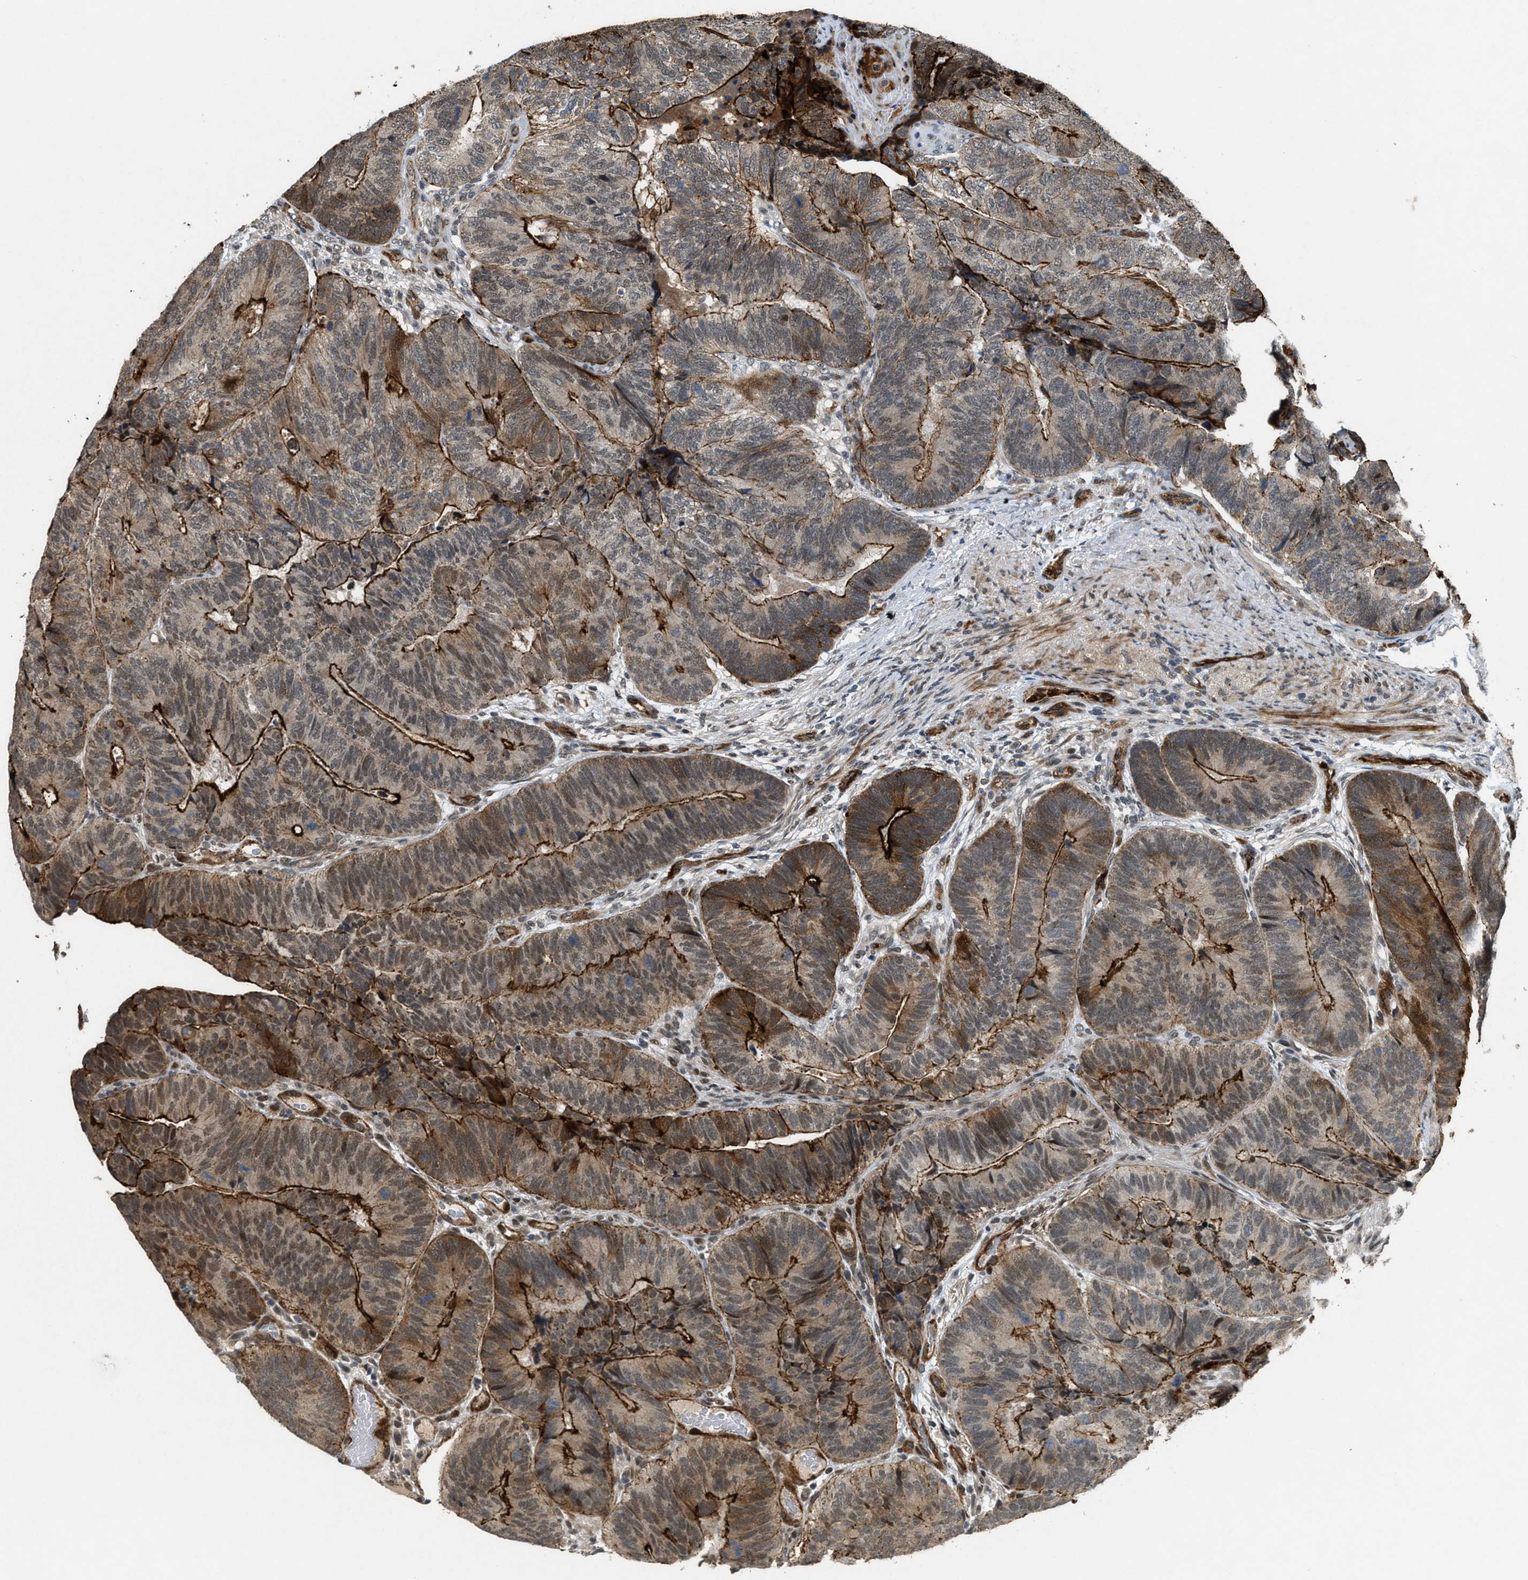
{"staining": {"intensity": "strong", "quantity": ">75%", "location": "cytoplasmic/membranous,nuclear"}, "tissue": "colorectal cancer", "cell_type": "Tumor cells", "image_type": "cancer", "snomed": [{"axis": "morphology", "description": "Adenocarcinoma, NOS"}, {"axis": "topography", "description": "Colon"}], "caption": "Tumor cells display high levels of strong cytoplasmic/membranous and nuclear expression in approximately >75% of cells in colorectal cancer (adenocarcinoma).", "gene": "DPF2", "patient": {"sex": "female", "age": 67}}